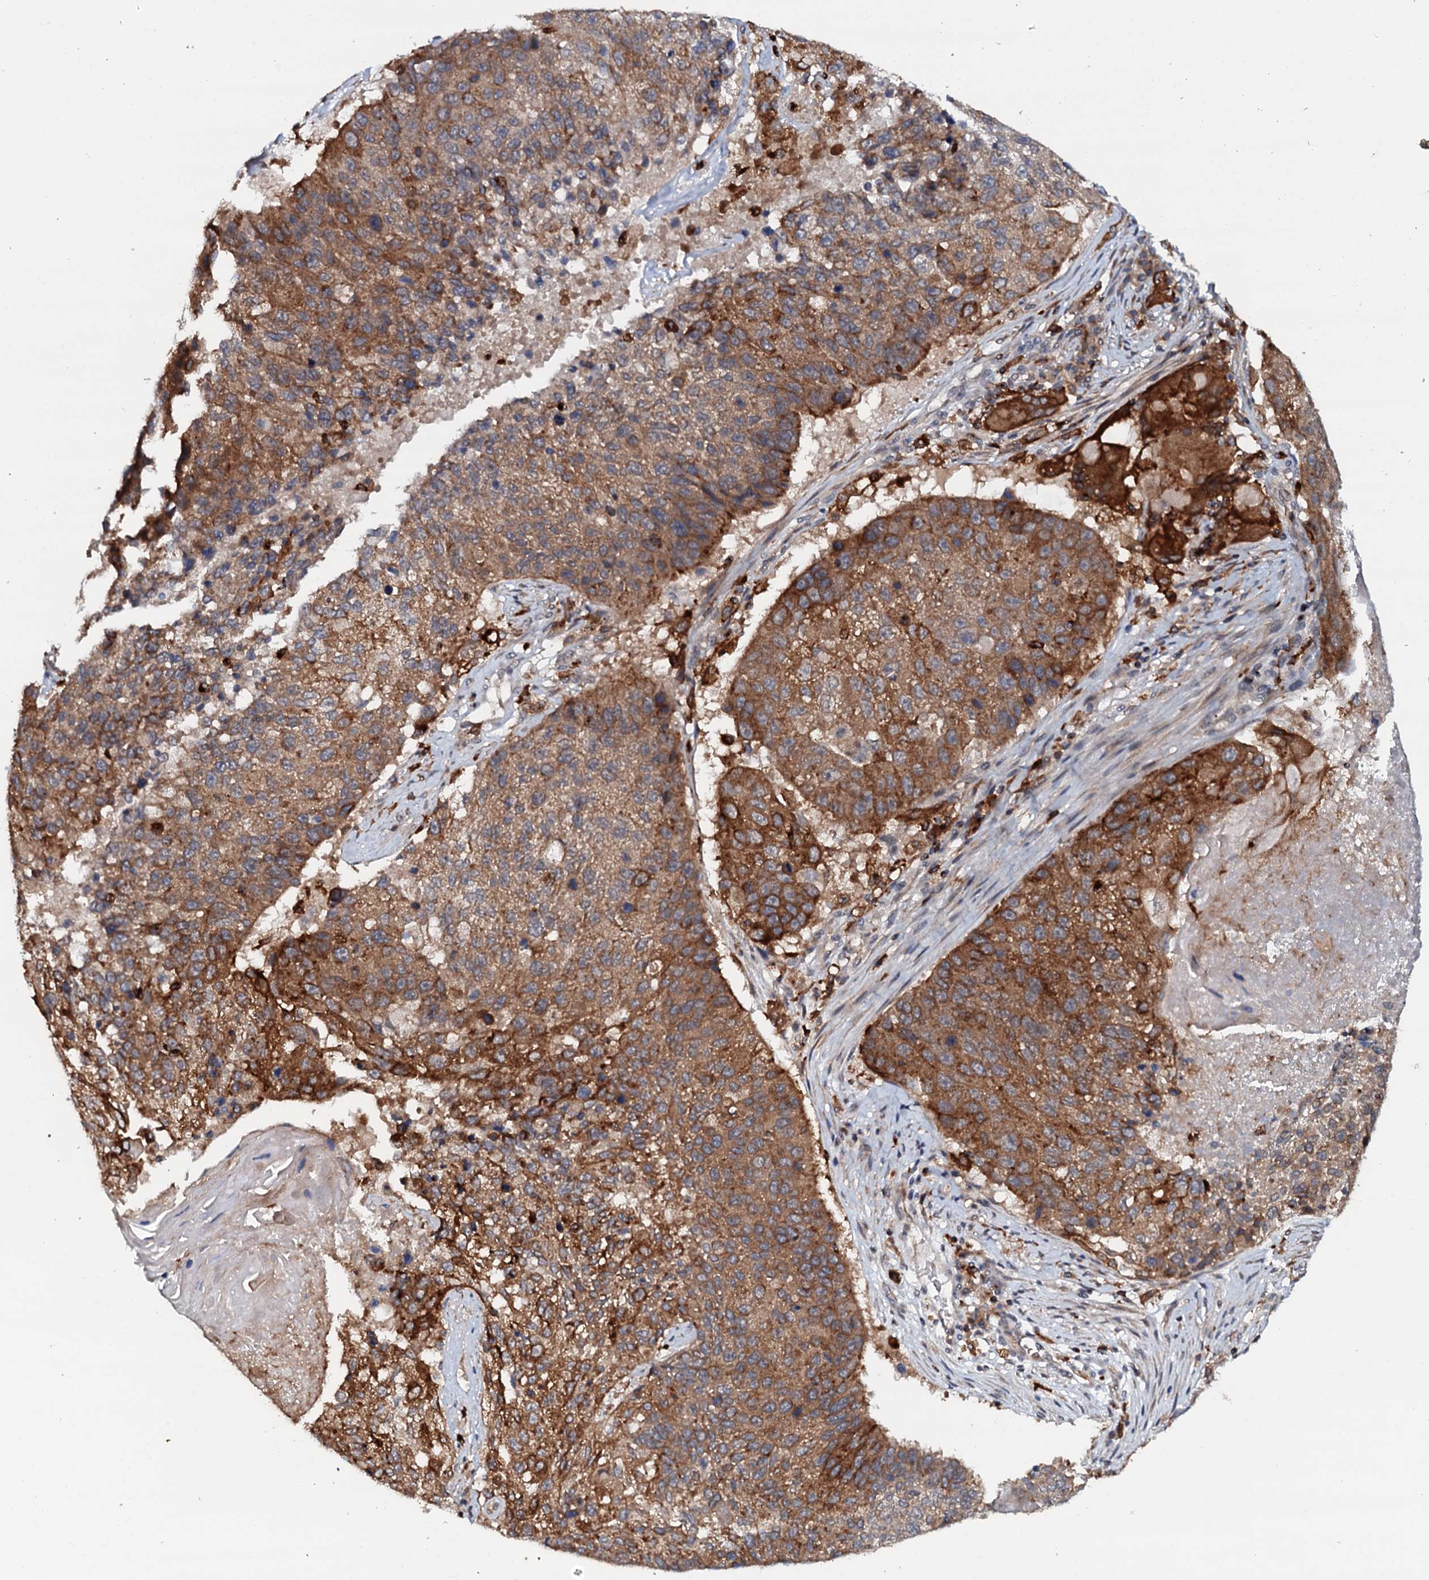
{"staining": {"intensity": "strong", "quantity": "25%-75%", "location": "cytoplasmic/membranous"}, "tissue": "lung cancer", "cell_type": "Tumor cells", "image_type": "cancer", "snomed": [{"axis": "morphology", "description": "Squamous cell carcinoma, NOS"}, {"axis": "topography", "description": "Lung"}], "caption": "A brown stain labels strong cytoplasmic/membranous staining of a protein in lung cancer tumor cells.", "gene": "VAMP8", "patient": {"sex": "male", "age": 61}}